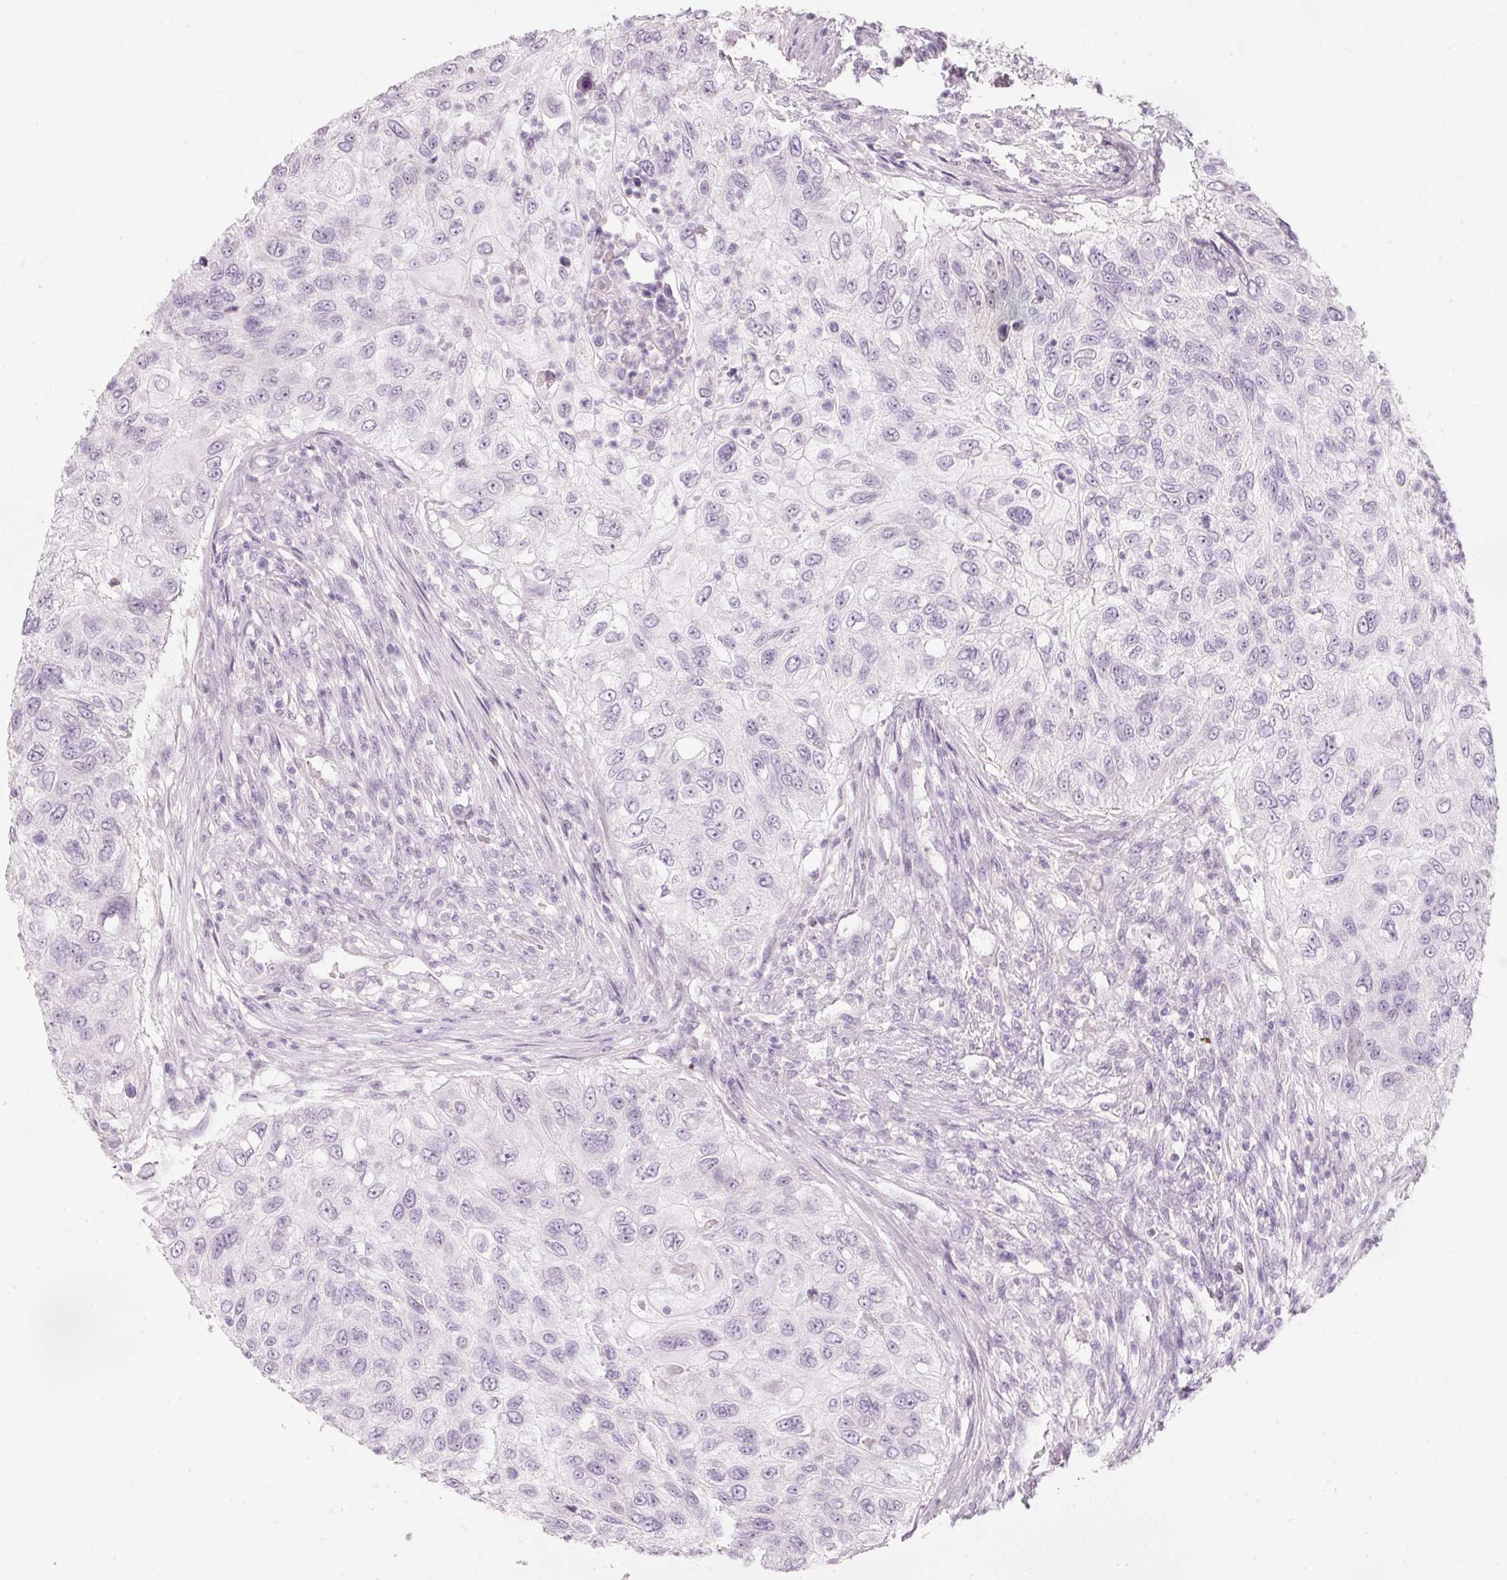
{"staining": {"intensity": "negative", "quantity": "none", "location": "none"}, "tissue": "urothelial cancer", "cell_type": "Tumor cells", "image_type": "cancer", "snomed": [{"axis": "morphology", "description": "Urothelial carcinoma, High grade"}, {"axis": "topography", "description": "Urinary bladder"}], "caption": "DAB (3,3'-diaminobenzidine) immunohistochemical staining of urothelial cancer displays no significant expression in tumor cells.", "gene": "ENSG00000206549", "patient": {"sex": "female", "age": 60}}